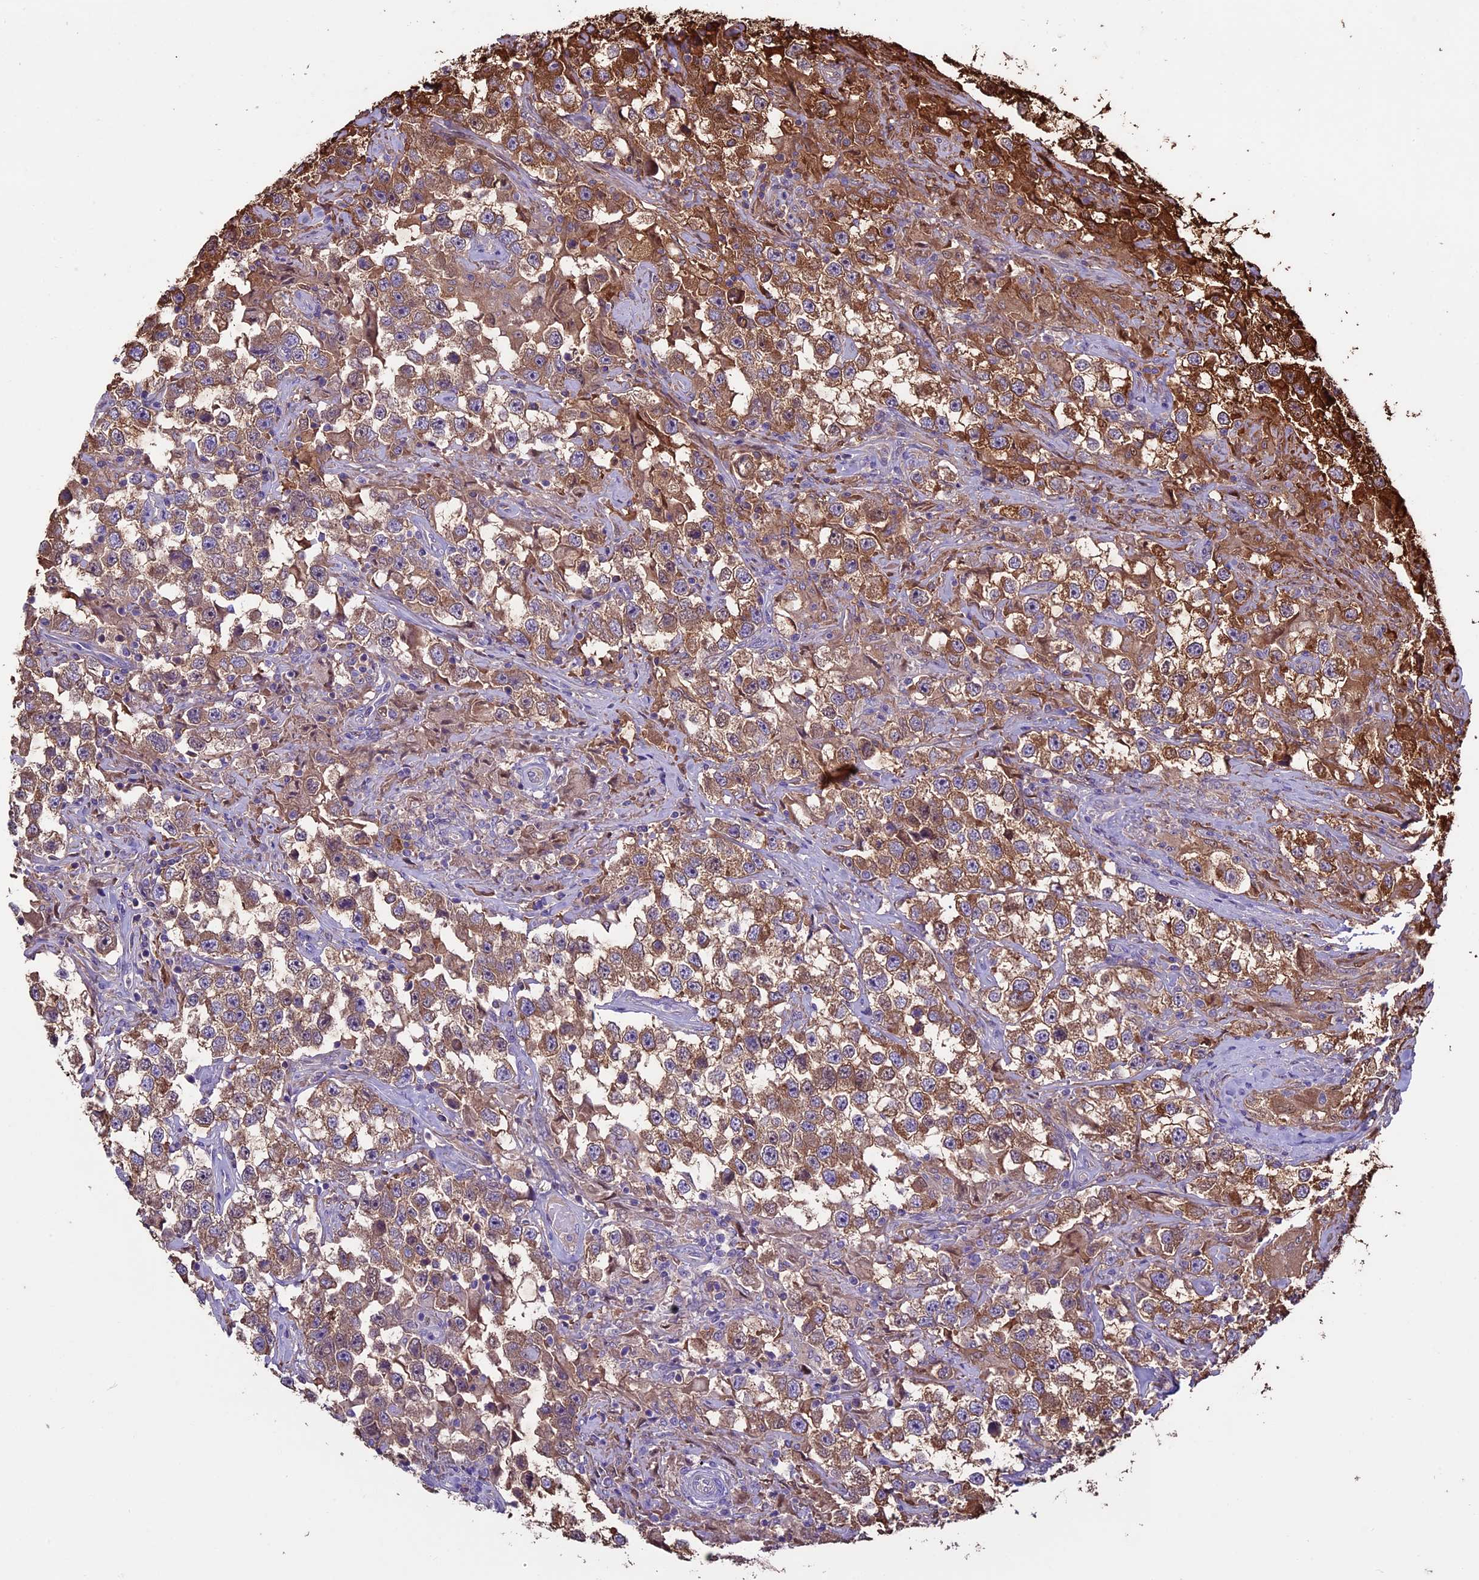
{"staining": {"intensity": "moderate", "quantity": ">75%", "location": "cytoplasmic/membranous"}, "tissue": "testis cancer", "cell_type": "Tumor cells", "image_type": "cancer", "snomed": [{"axis": "morphology", "description": "Seminoma, NOS"}, {"axis": "topography", "description": "Testis"}], "caption": "DAB (3,3'-diaminobenzidine) immunohistochemical staining of human testis cancer (seminoma) exhibits moderate cytoplasmic/membranous protein expression in approximately >75% of tumor cells. (DAB (3,3'-diaminobenzidine) IHC, brown staining for protein, blue staining for nuclei).", "gene": "VWA3A", "patient": {"sex": "male", "age": 46}}